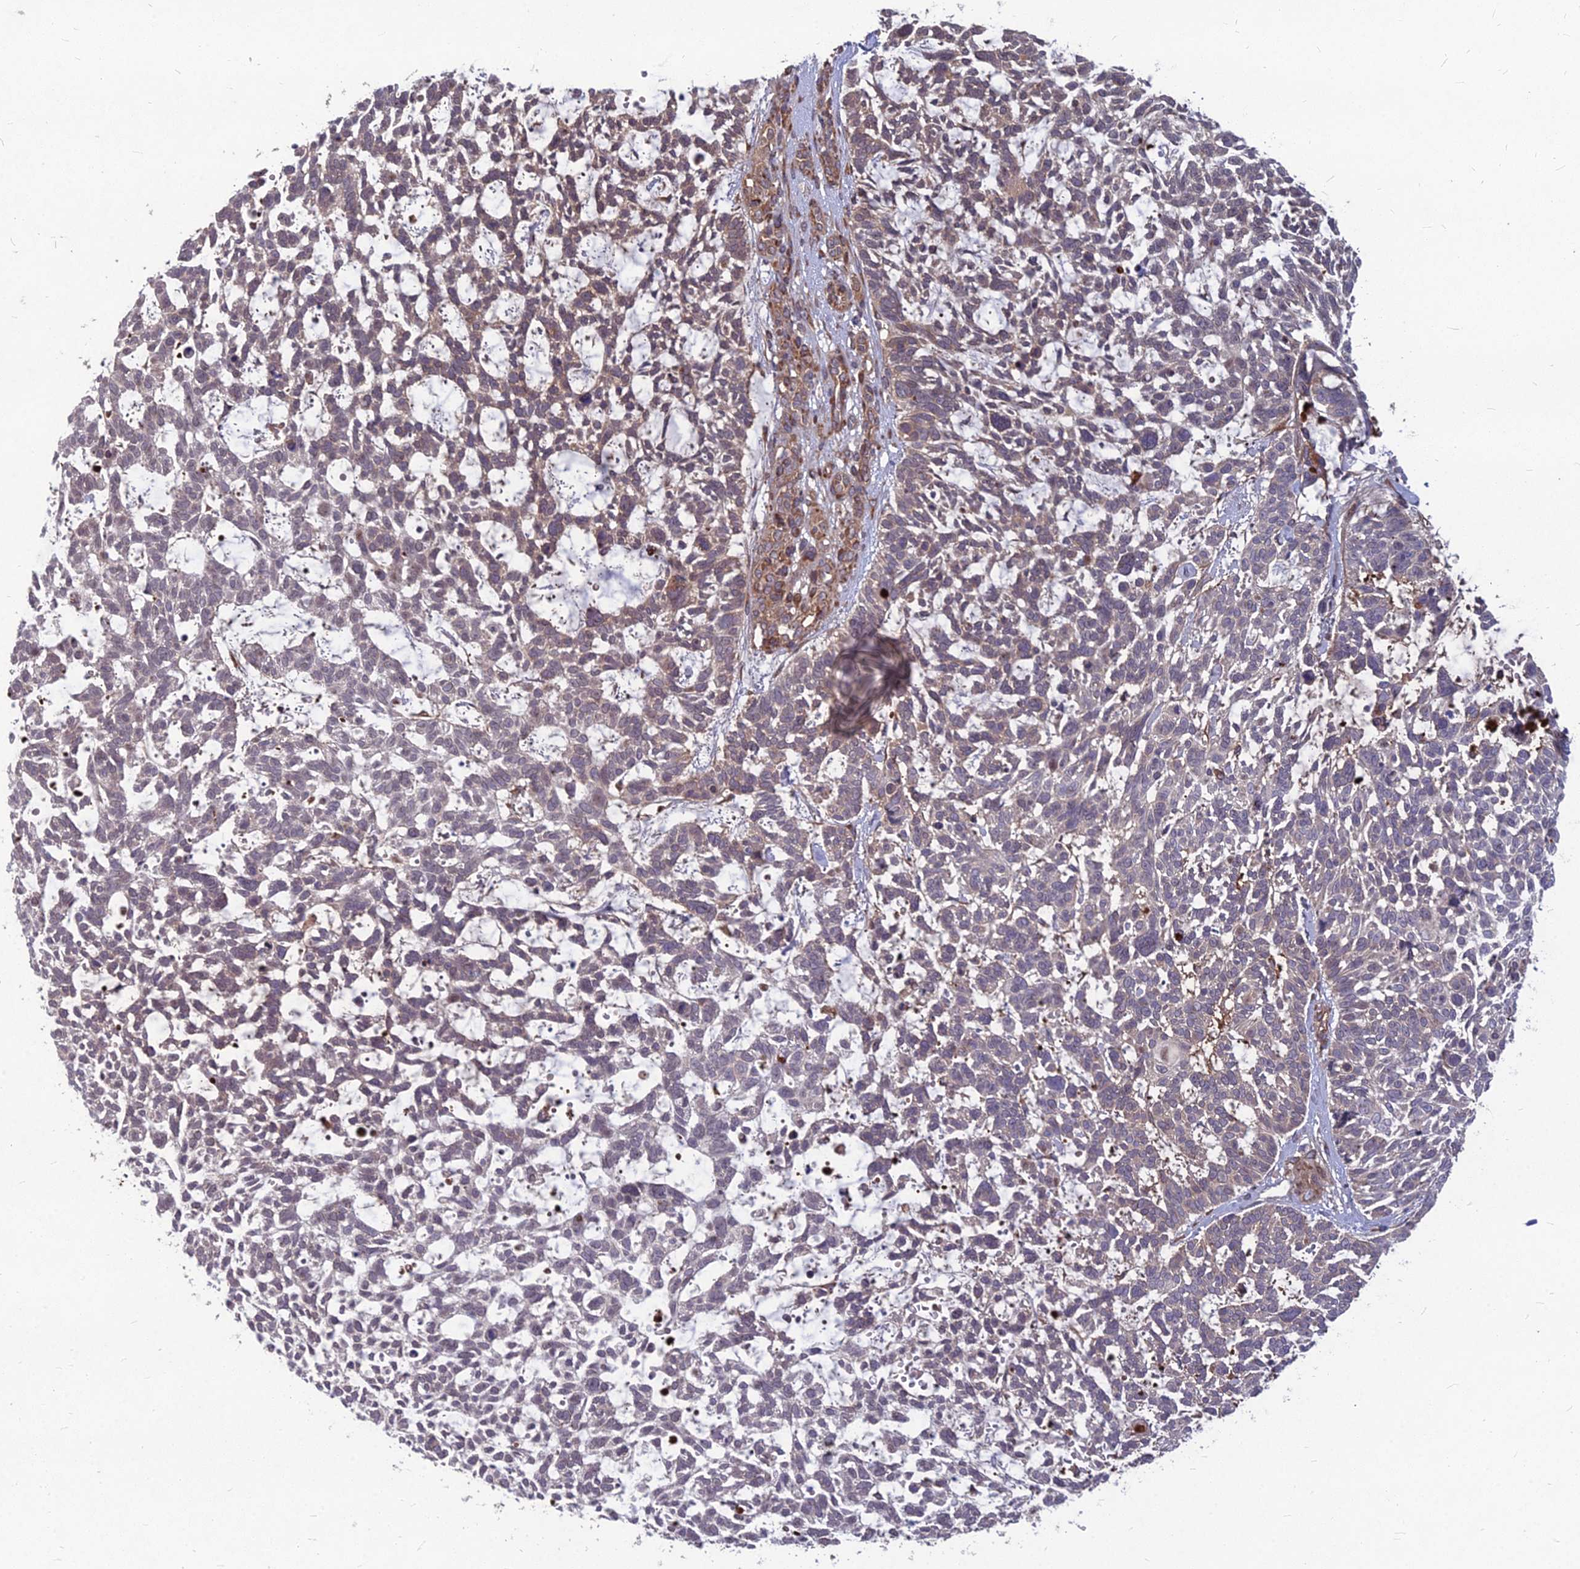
{"staining": {"intensity": "moderate", "quantity": "<25%", "location": "cytoplasmic/membranous"}, "tissue": "skin cancer", "cell_type": "Tumor cells", "image_type": "cancer", "snomed": [{"axis": "morphology", "description": "Basal cell carcinoma"}, {"axis": "topography", "description": "Skin"}], "caption": "A micrograph of human skin basal cell carcinoma stained for a protein shows moderate cytoplasmic/membranous brown staining in tumor cells. Ihc stains the protein in brown and the nuclei are stained blue.", "gene": "MFSD8", "patient": {"sex": "male", "age": 88}}